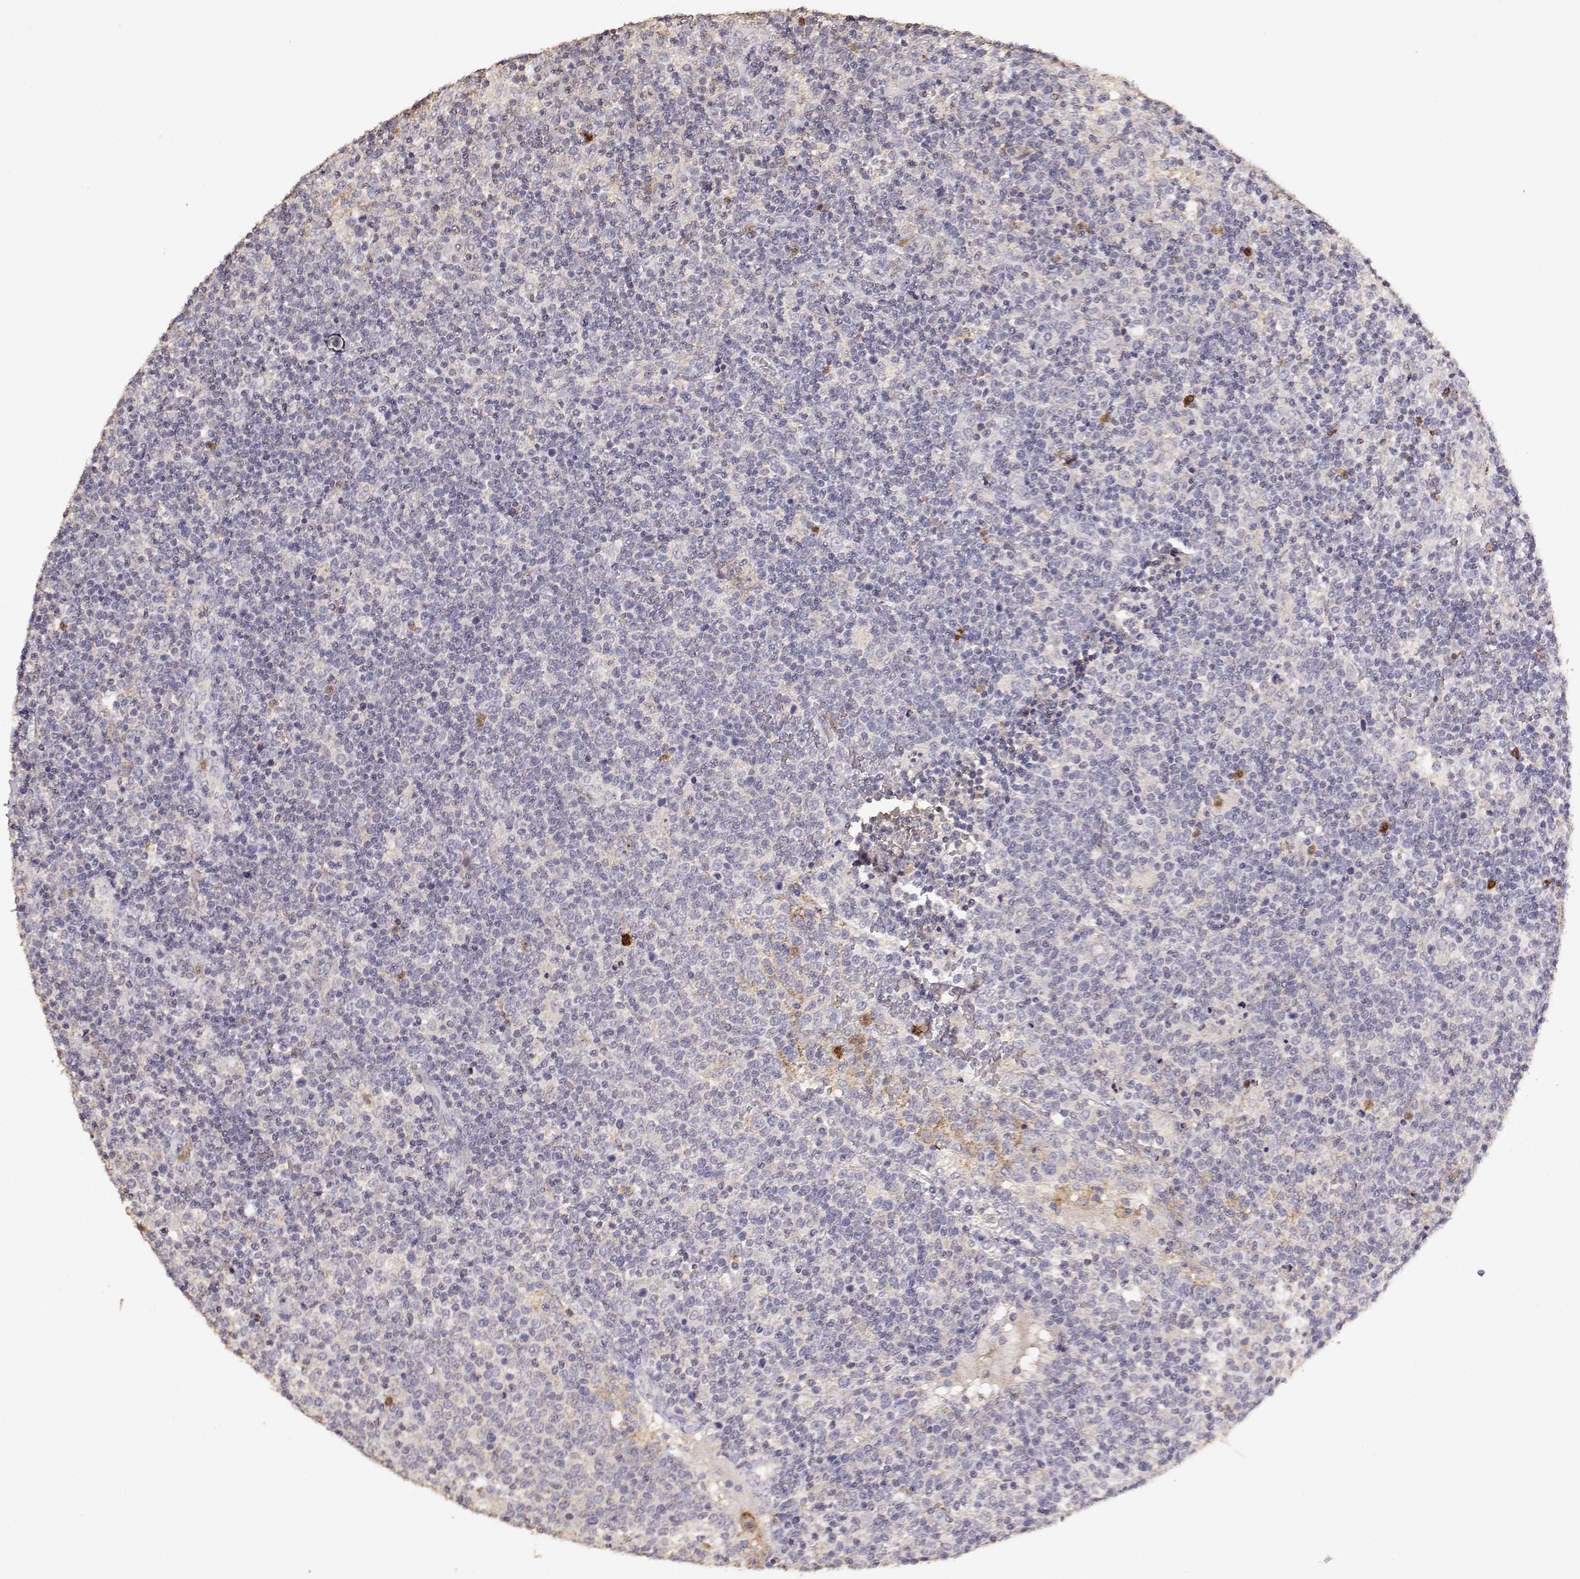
{"staining": {"intensity": "negative", "quantity": "none", "location": "none"}, "tissue": "lymphoma", "cell_type": "Tumor cells", "image_type": "cancer", "snomed": [{"axis": "morphology", "description": "Malignant lymphoma, non-Hodgkin's type, High grade"}, {"axis": "topography", "description": "Lymph node"}], "caption": "Photomicrograph shows no significant protein expression in tumor cells of high-grade malignant lymphoma, non-Hodgkin's type. (Stains: DAB (3,3'-diaminobenzidine) immunohistochemistry (IHC) with hematoxylin counter stain, Microscopy: brightfield microscopy at high magnification).", "gene": "TNFRSF10C", "patient": {"sex": "male", "age": 61}}